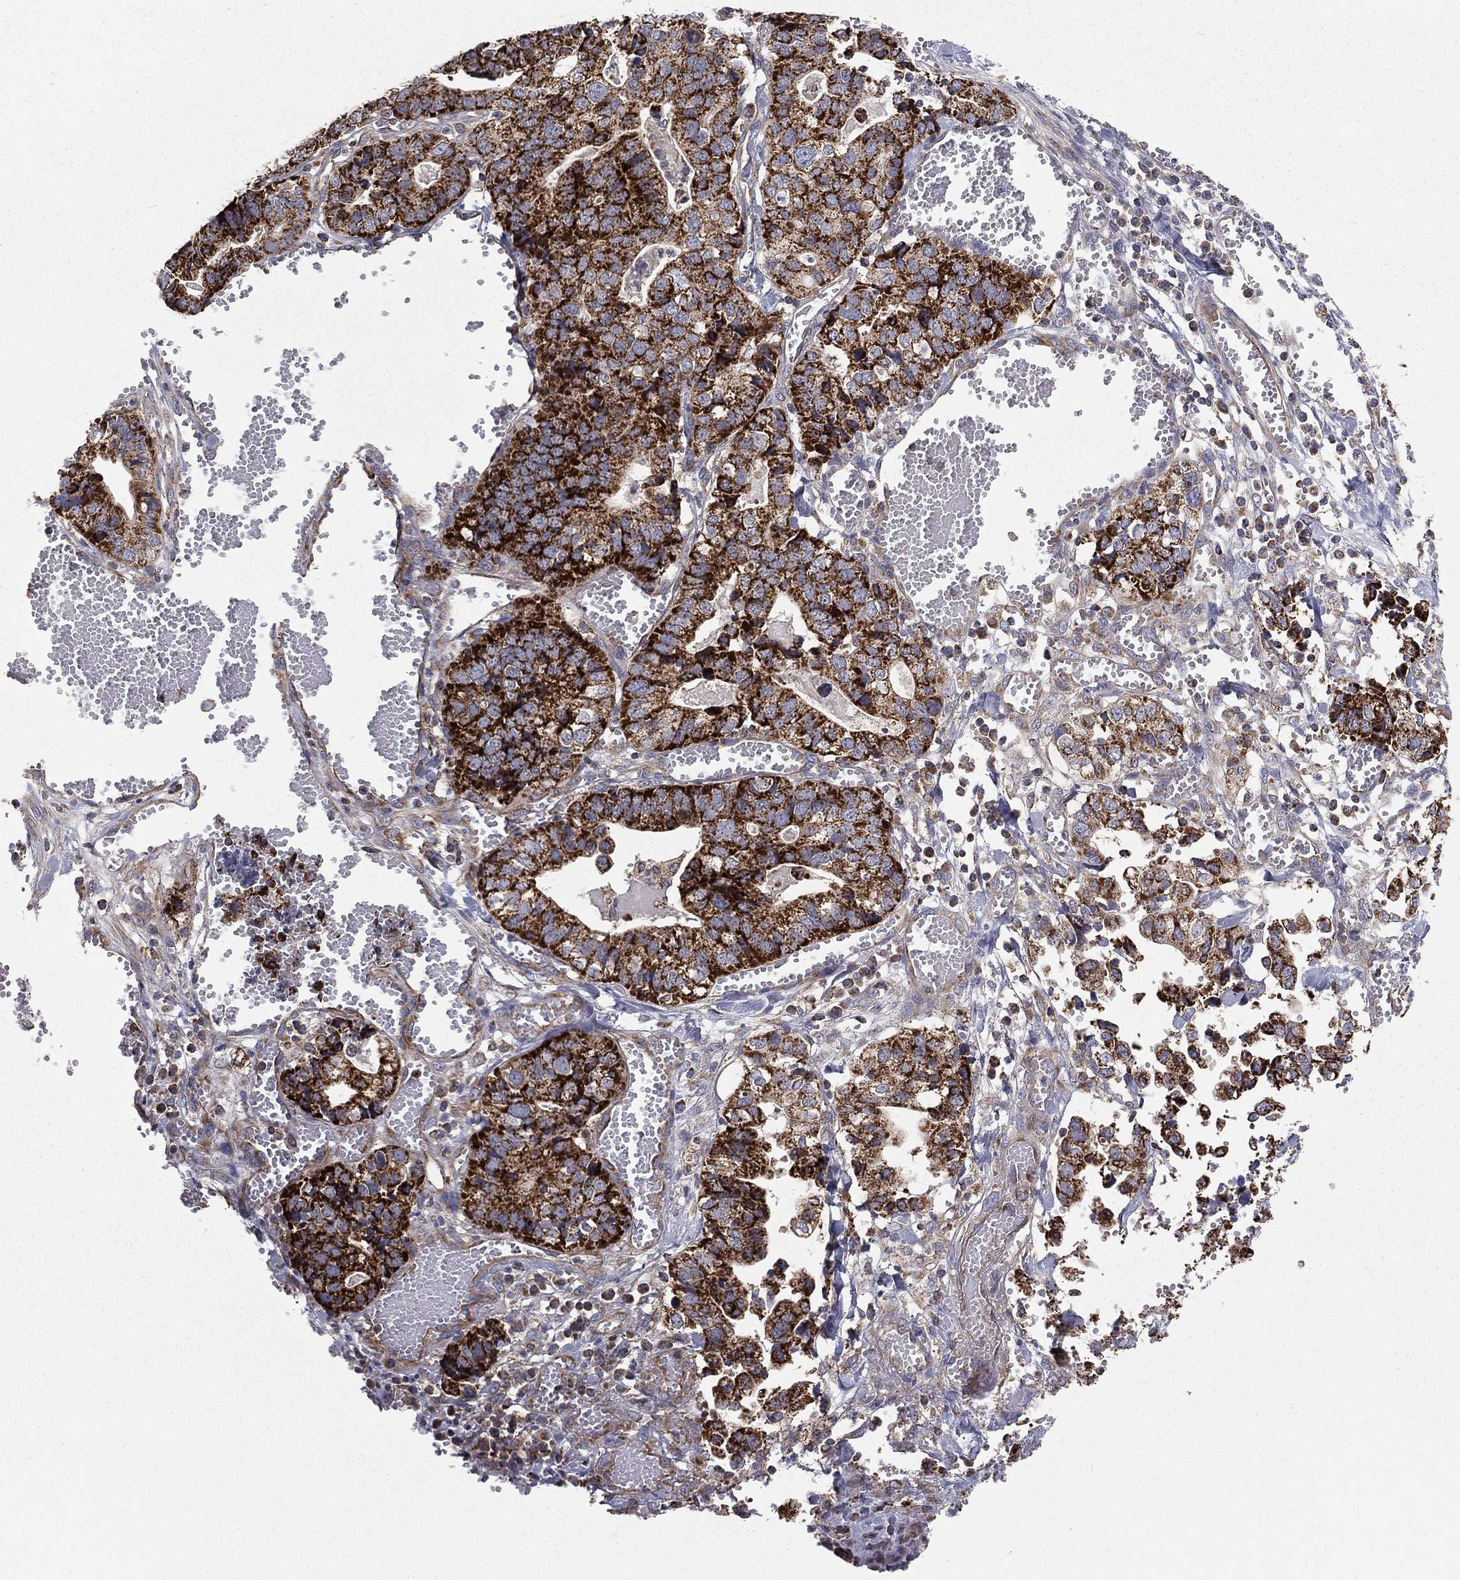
{"staining": {"intensity": "strong", "quantity": ">75%", "location": "cytoplasmic/membranous"}, "tissue": "stomach cancer", "cell_type": "Tumor cells", "image_type": "cancer", "snomed": [{"axis": "morphology", "description": "Adenocarcinoma, NOS"}, {"axis": "topography", "description": "Stomach, upper"}], "caption": "The photomicrograph reveals a brown stain indicating the presence of a protein in the cytoplasmic/membranous of tumor cells in stomach cancer.", "gene": "HADH", "patient": {"sex": "female", "age": 67}}